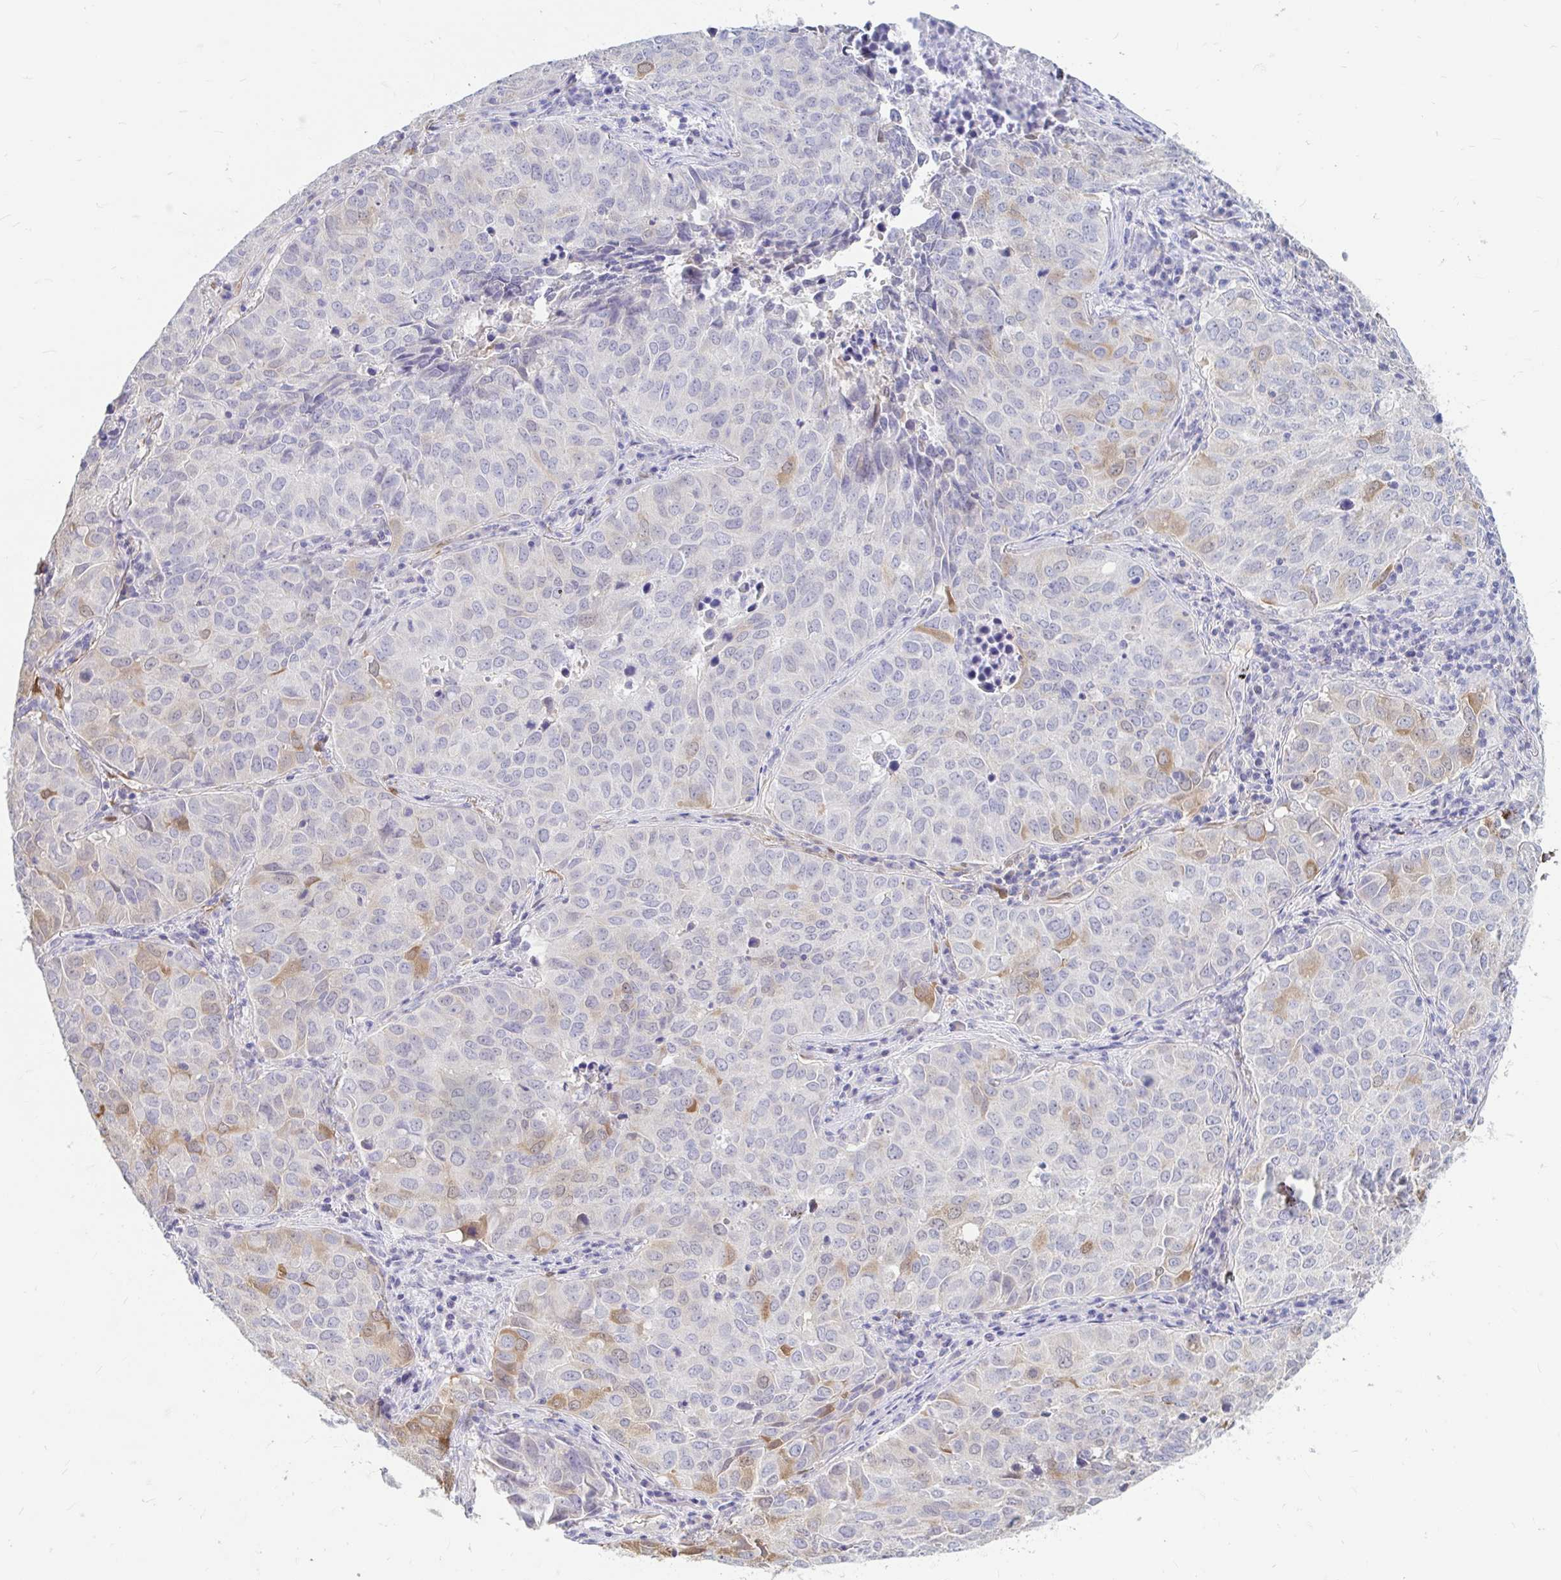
{"staining": {"intensity": "weak", "quantity": "<25%", "location": "cytoplasmic/membranous"}, "tissue": "lung cancer", "cell_type": "Tumor cells", "image_type": "cancer", "snomed": [{"axis": "morphology", "description": "Adenocarcinoma, NOS"}, {"axis": "topography", "description": "Lung"}], "caption": "IHC of lung adenocarcinoma demonstrates no expression in tumor cells.", "gene": "ADH1A", "patient": {"sex": "female", "age": 50}}